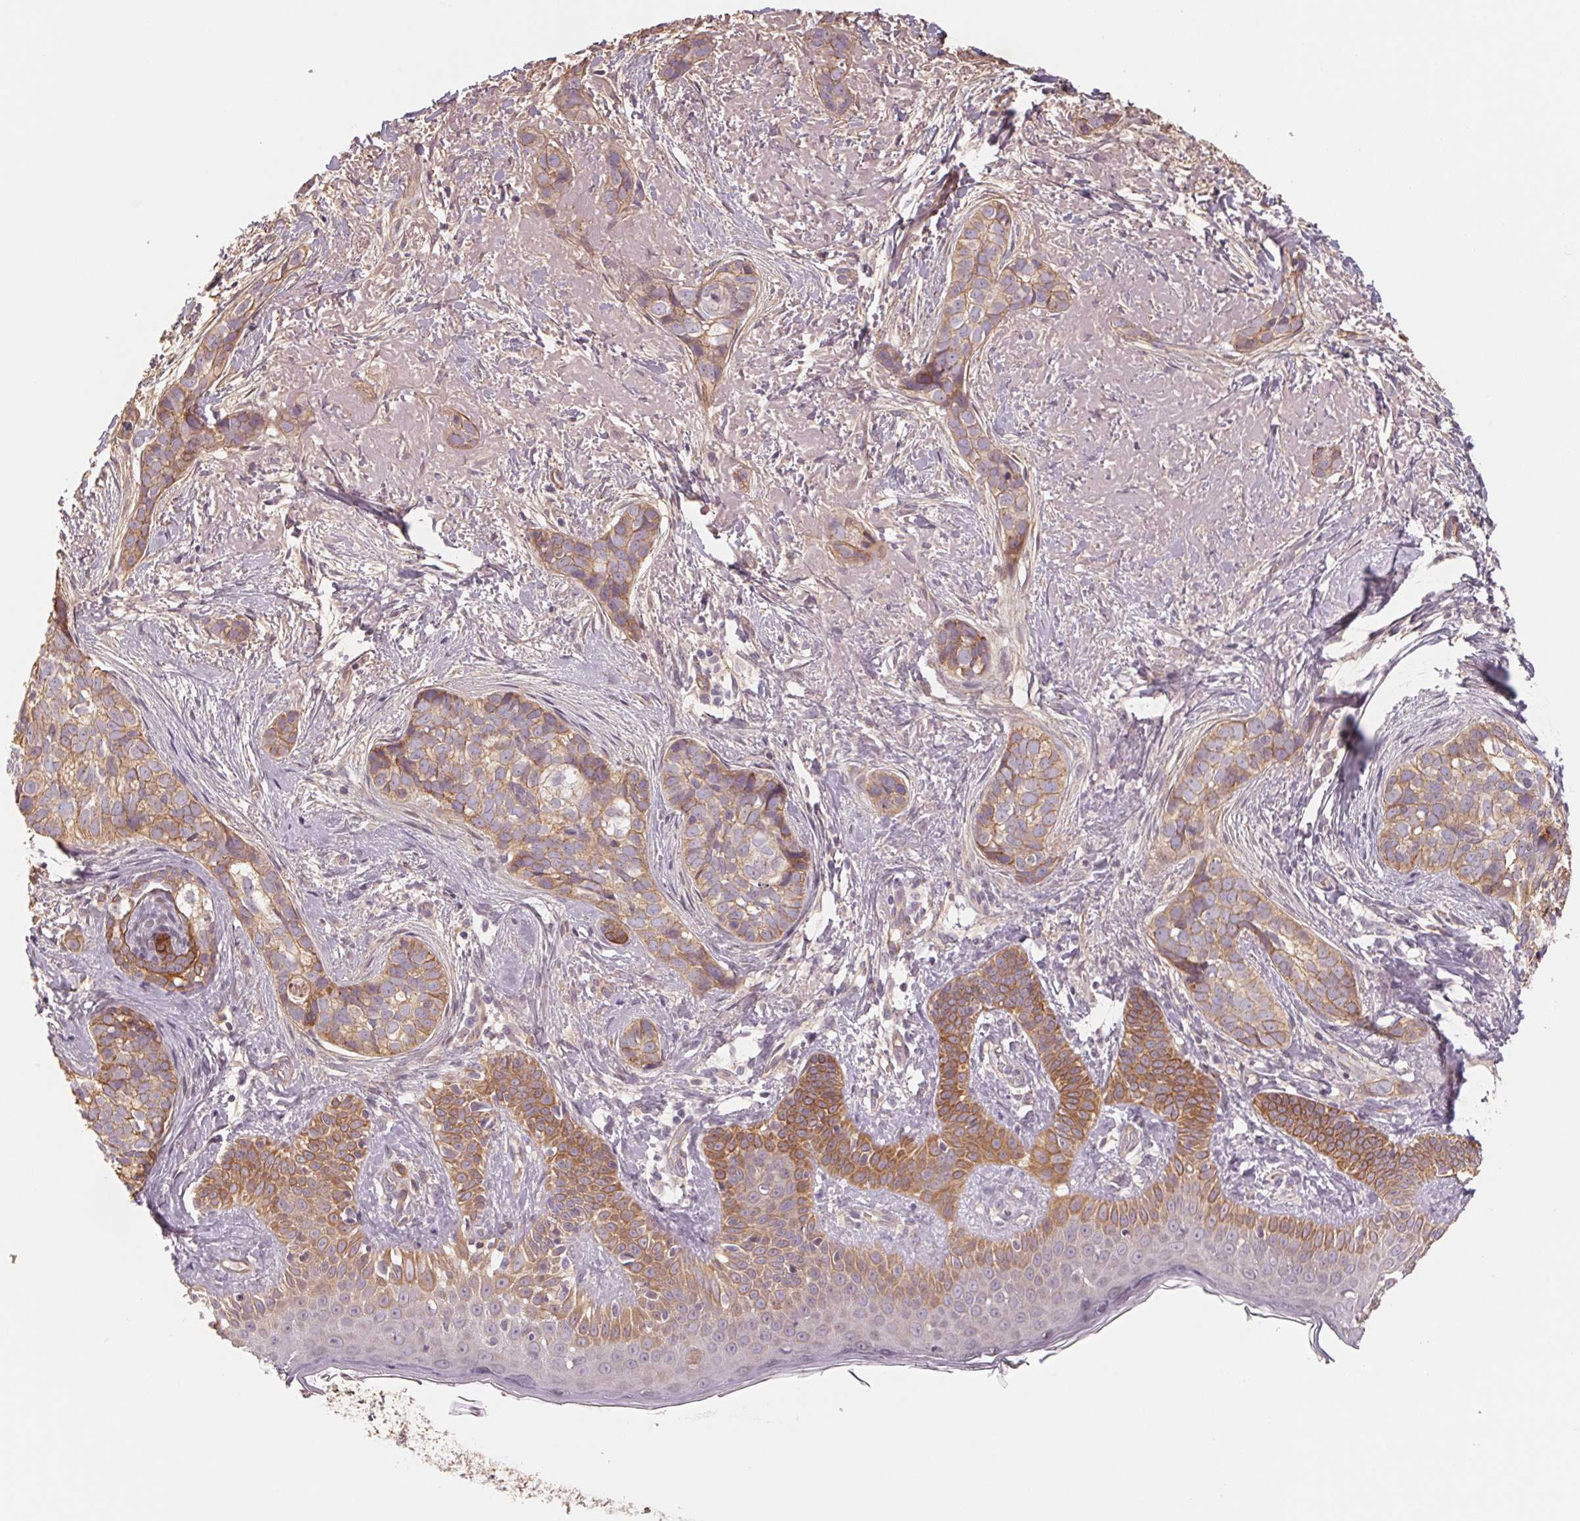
{"staining": {"intensity": "moderate", "quantity": "25%-75%", "location": "cytoplasmic/membranous"}, "tissue": "skin cancer", "cell_type": "Tumor cells", "image_type": "cancer", "snomed": [{"axis": "morphology", "description": "Basal cell carcinoma"}, {"axis": "topography", "description": "Skin"}], "caption": "The image reveals a brown stain indicating the presence of a protein in the cytoplasmic/membranous of tumor cells in skin cancer.", "gene": "CCDC112", "patient": {"sex": "male", "age": 87}}